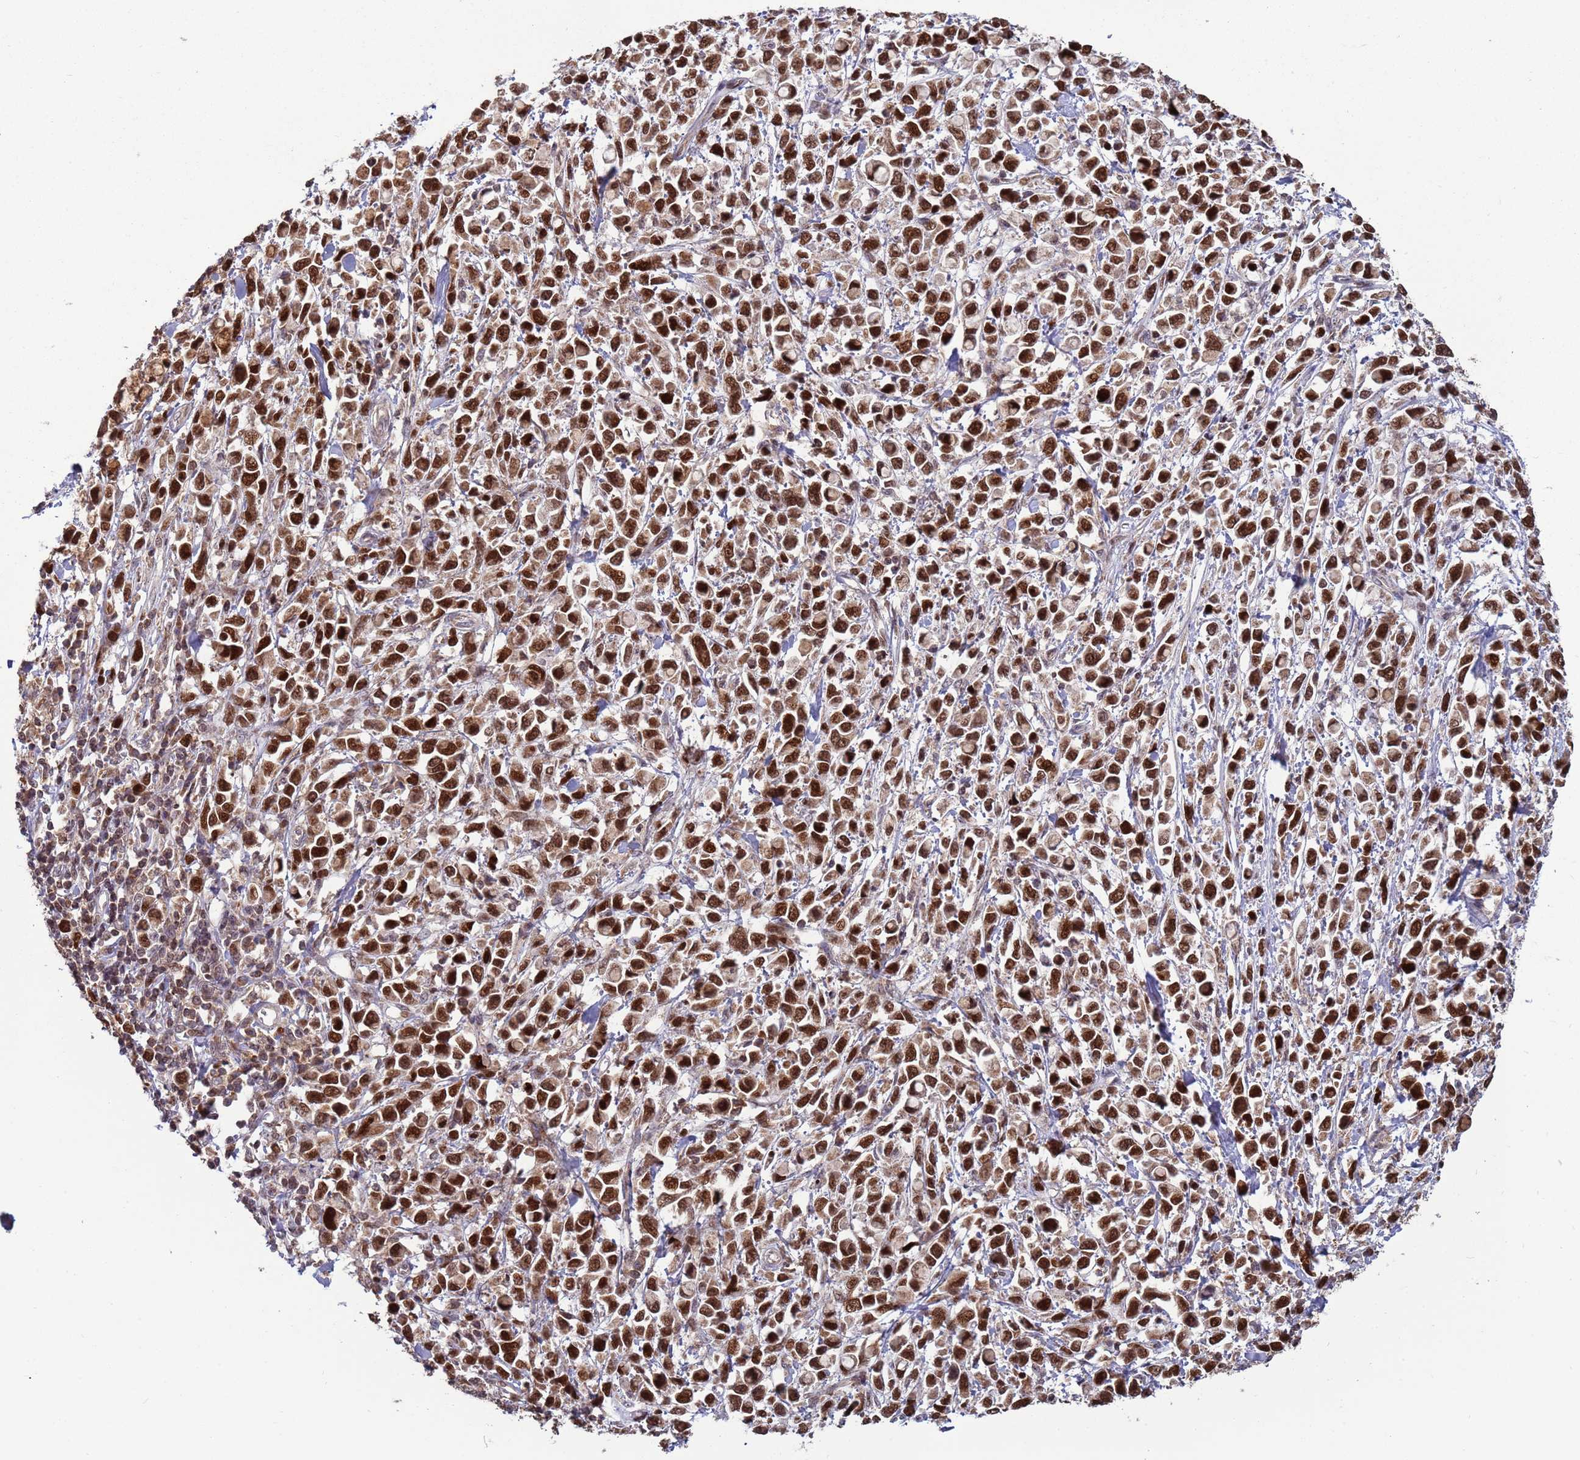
{"staining": {"intensity": "strong", "quantity": ">75%", "location": "nuclear"}, "tissue": "stomach cancer", "cell_type": "Tumor cells", "image_type": "cancer", "snomed": [{"axis": "morphology", "description": "Adenocarcinoma, NOS"}, {"axis": "topography", "description": "Stomach"}], "caption": "Protein analysis of stomach adenocarcinoma tissue reveals strong nuclear staining in approximately >75% of tumor cells.", "gene": "RCOR2", "patient": {"sex": "female", "age": 81}}